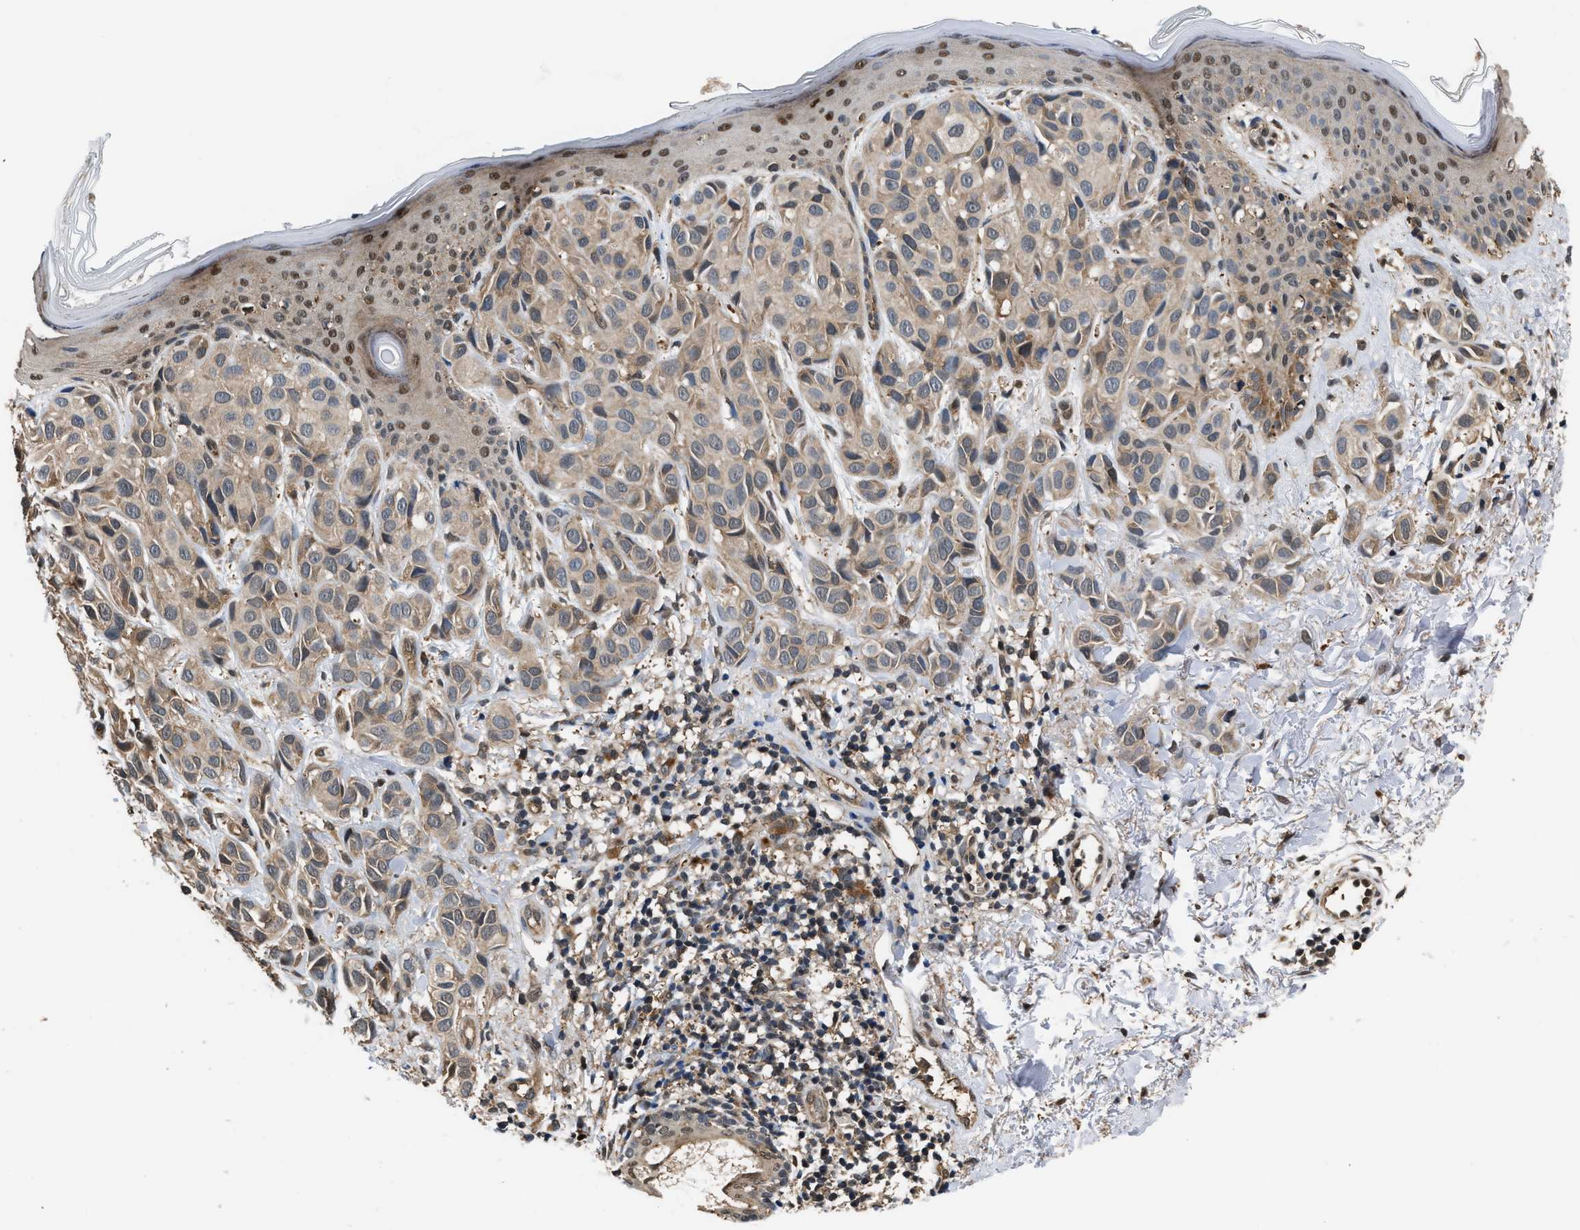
{"staining": {"intensity": "weak", "quantity": ">75%", "location": "cytoplasmic/membranous"}, "tissue": "melanoma", "cell_type": "Tumor cells", "image_type": "cancer", "snomed": [{"axis": "morphology", "description": "Malignant melanoma, NOS"}, {"axis": "topography", "description": "Skin"}], "caption": "Weak cytoplasmic/membranous positivity is present in about >75% of tumor cells in melanoma. (Stains: DAB (3,3'-diaminobenzidine) in brown, nuclei in blue, Microscopy: brightfield microscopy at high magnification).", "gene": "SCAI", "patient": {"sex": "female", "age": 58}}